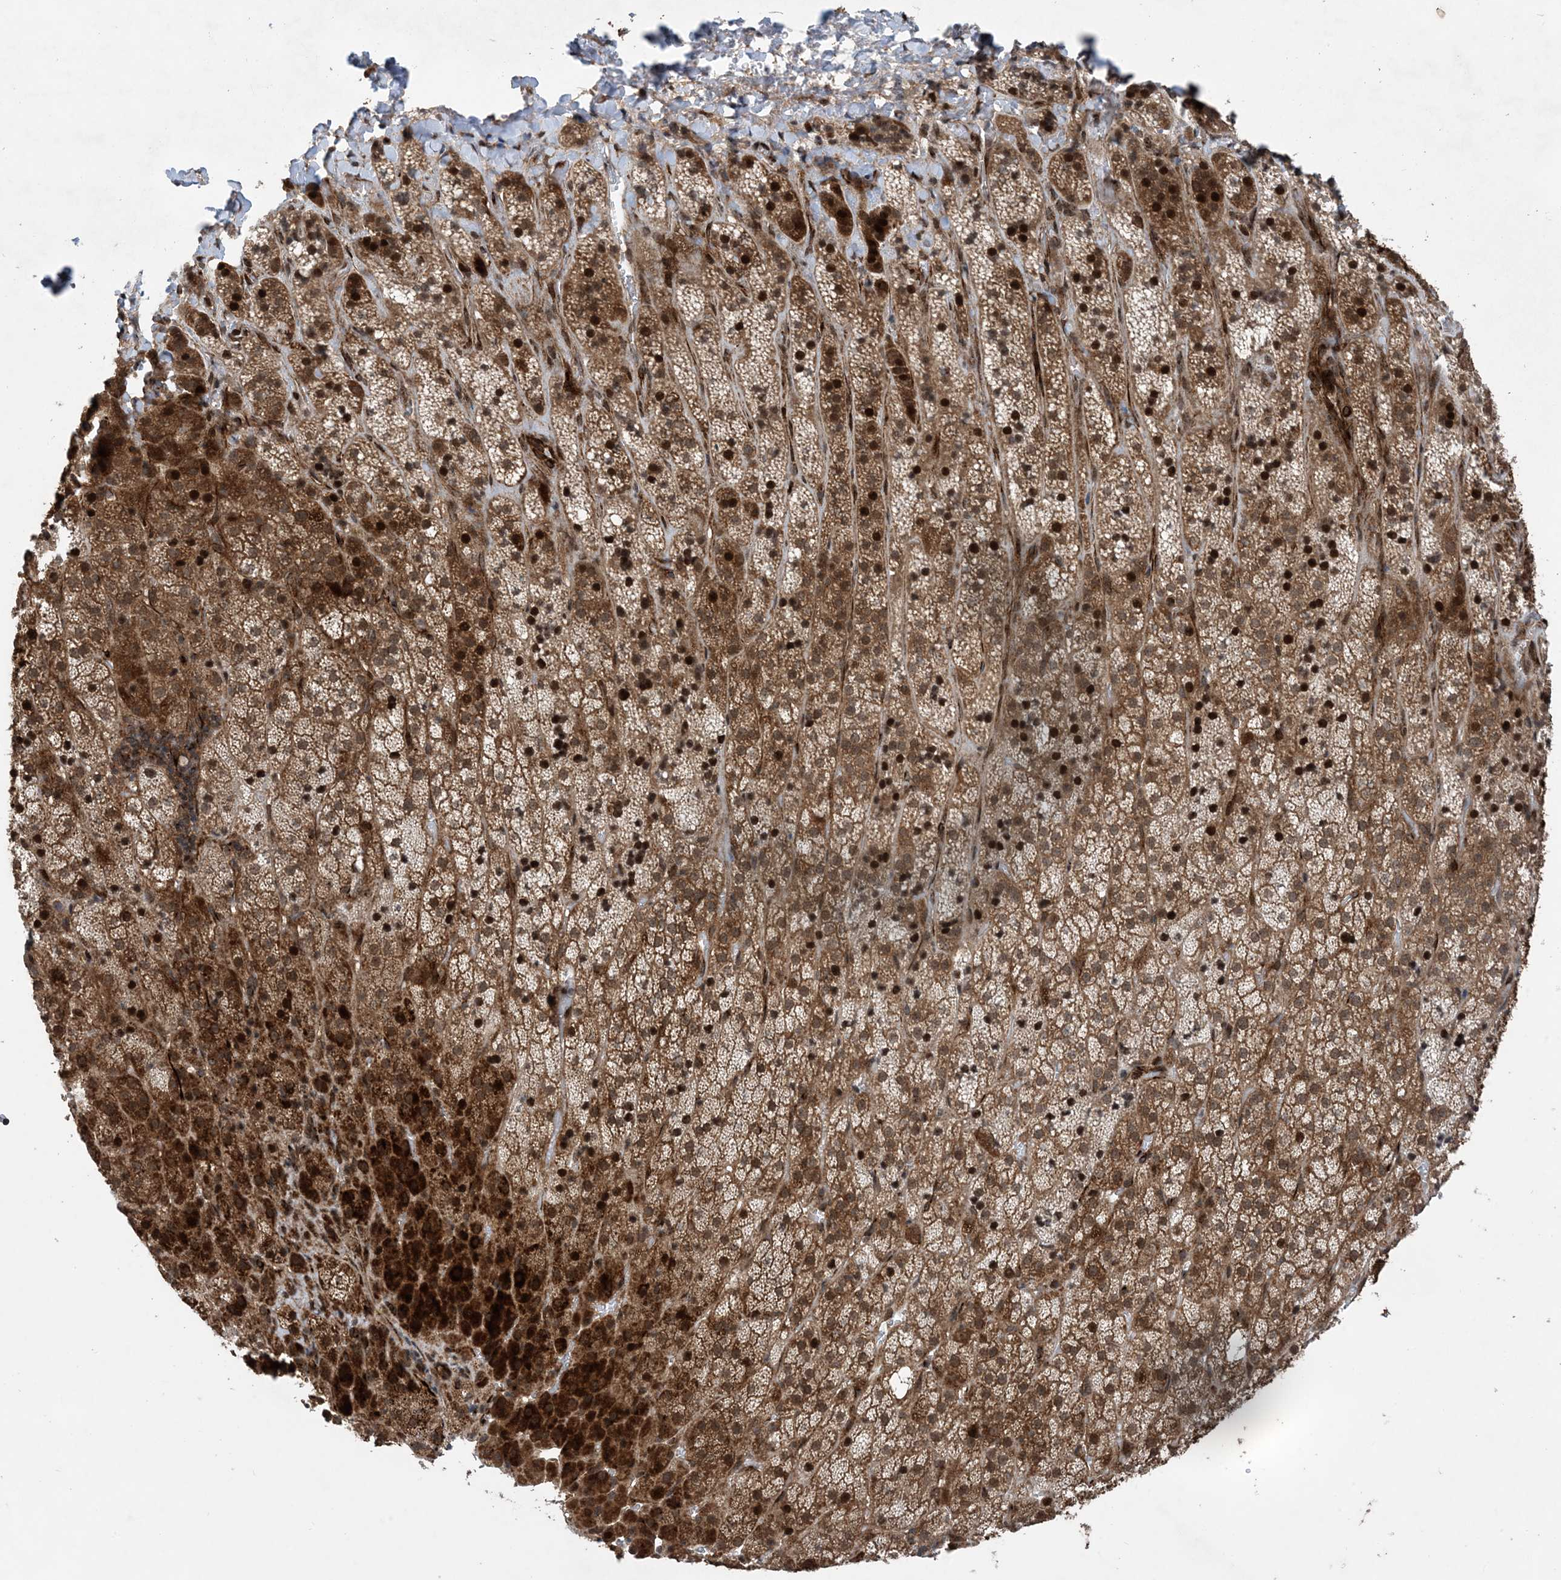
{"staining": {"intensity": "strong", "quantity": "25%-75%", "location": "cytoplasmic/membranous,nuclear"}, "tissue": "adrenal gland", "cell_type": "Glandular cells", "image_type": "normal", "snomed": [{"axis": "morphology", "description": "Normal tissue, NOS"}, {"axis": "topography", "description": "Adrenal gland"}], "caption": "Immunohistochemical staining of benign human adrenal gland reveals 25%-75% levels of strong cytoplasmic/membranous,nuclear protein expression in about 25%-75% of glandular cells.", "gene": "HEMK1", "patient": {"sex": "female", "age": 57}}